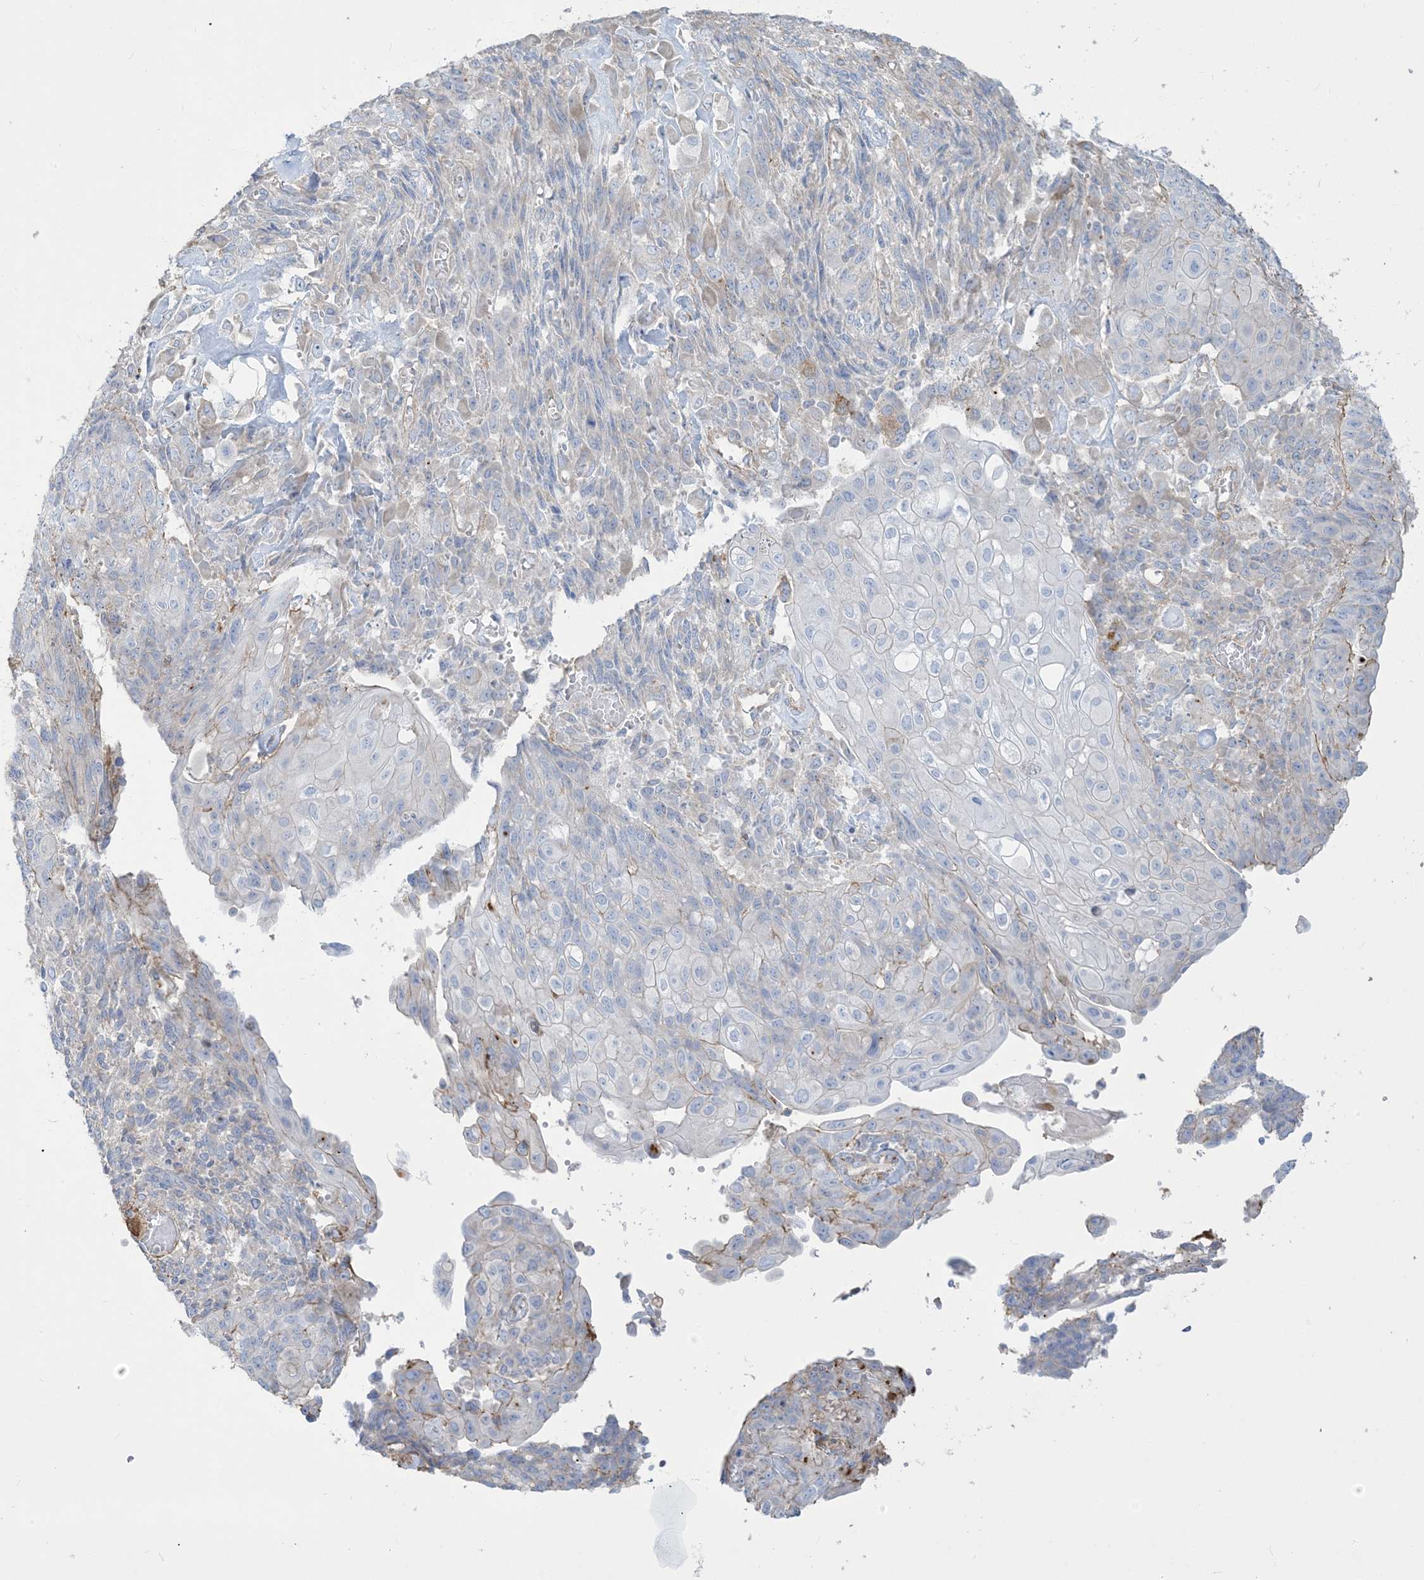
{"staining": {"intensity": "negative", "quantity": "none", "location": "none"}, "tissue": "endometrial cancer", "cell_type": "Tumor cells", "image_type": "cancer", "snomed": [{"axis": "morphology", "description": "Adenocarcinoma, NOS"}, {"axis": "topography", "description": "Endometrium"}], "caption": "Human endometrial cancer stained for a protein using immunohistochemistry reveals no expression in tumor cells.", "gene": "GTF3C2", "patient": {"sex": "female", "age": 32}}